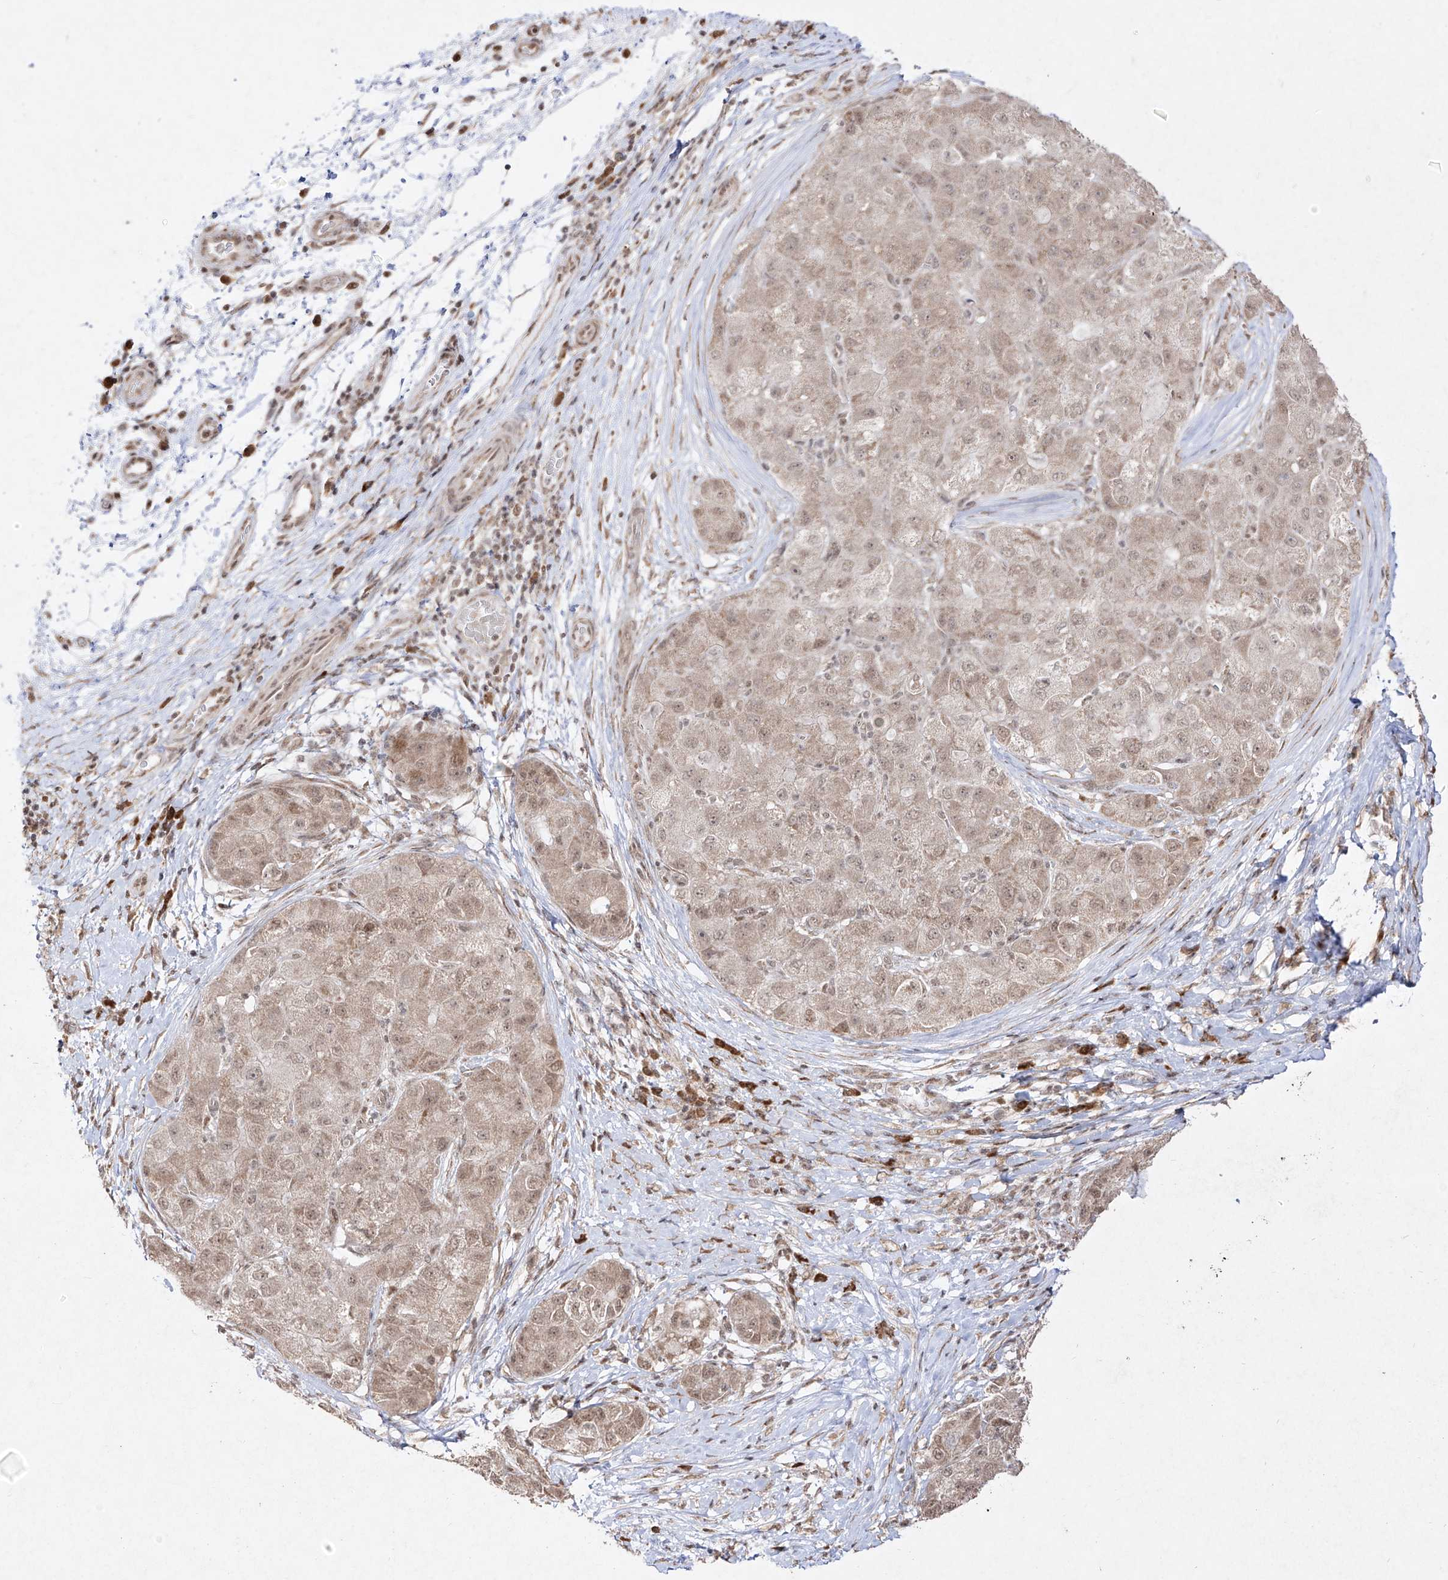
{"staining": {"intensity": "weak", "quantity": ">75%", "location": "nuclear"}, "tissue": "liver cancer", "cell_type": "Tumor cells", "image_type": "cancer", "snomed": [{"axis": "morphology", "description": "Carcinoma, Hepatocellular, NOS"}, {"axis": "topography", "description": "Liver"}], "caption": "Weak nuclear protein staining is identified in approximately >75% of tumor cells in liver cancer. (DAB IHC, brown staining for protein, blue staining for nuclei).", "gene": "SNRNP27", "patient": {"sex": "male", "age": 80}}